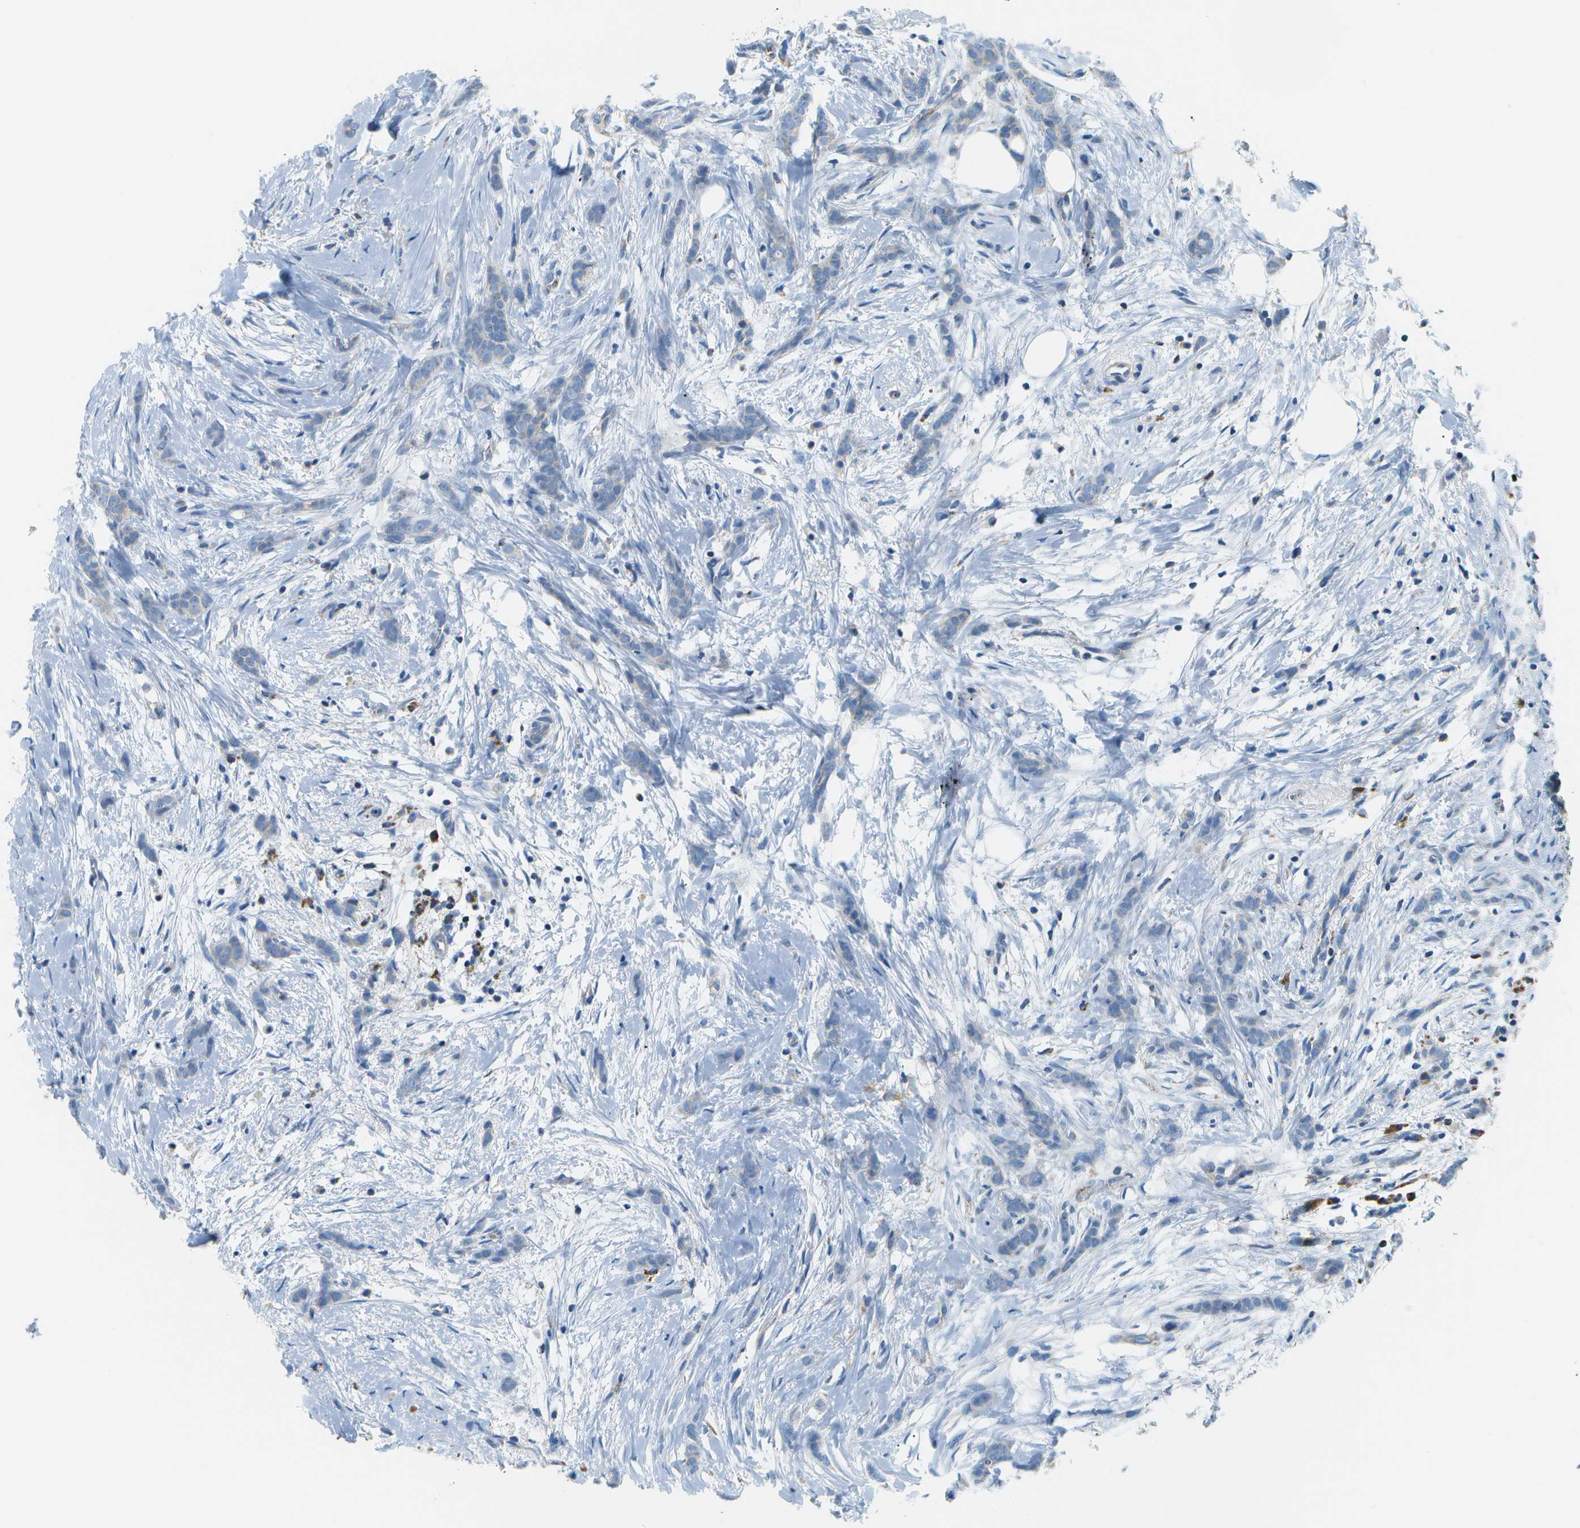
{"staining": {"intensity": "negative", "quantity": "none", "location": "none"}, "tissue": "breast cancer", "cell_type": "Tumor cells", "image_type": "cancer", "snomed": [{"axis": "morphology", "description": "Lobular carcinoma, in situ"}, {"axis": "morphology", "description": "Lobular carcinoma"}, {"axis": "topography", "description": "Breast"}], "caption": "This is an IHC histopathology image of human breast lobular carcinoma in situ. There is no positivity in tumor cells.", "gene": "PTGIS", "patient": {"sex": "female", "age": 41}}